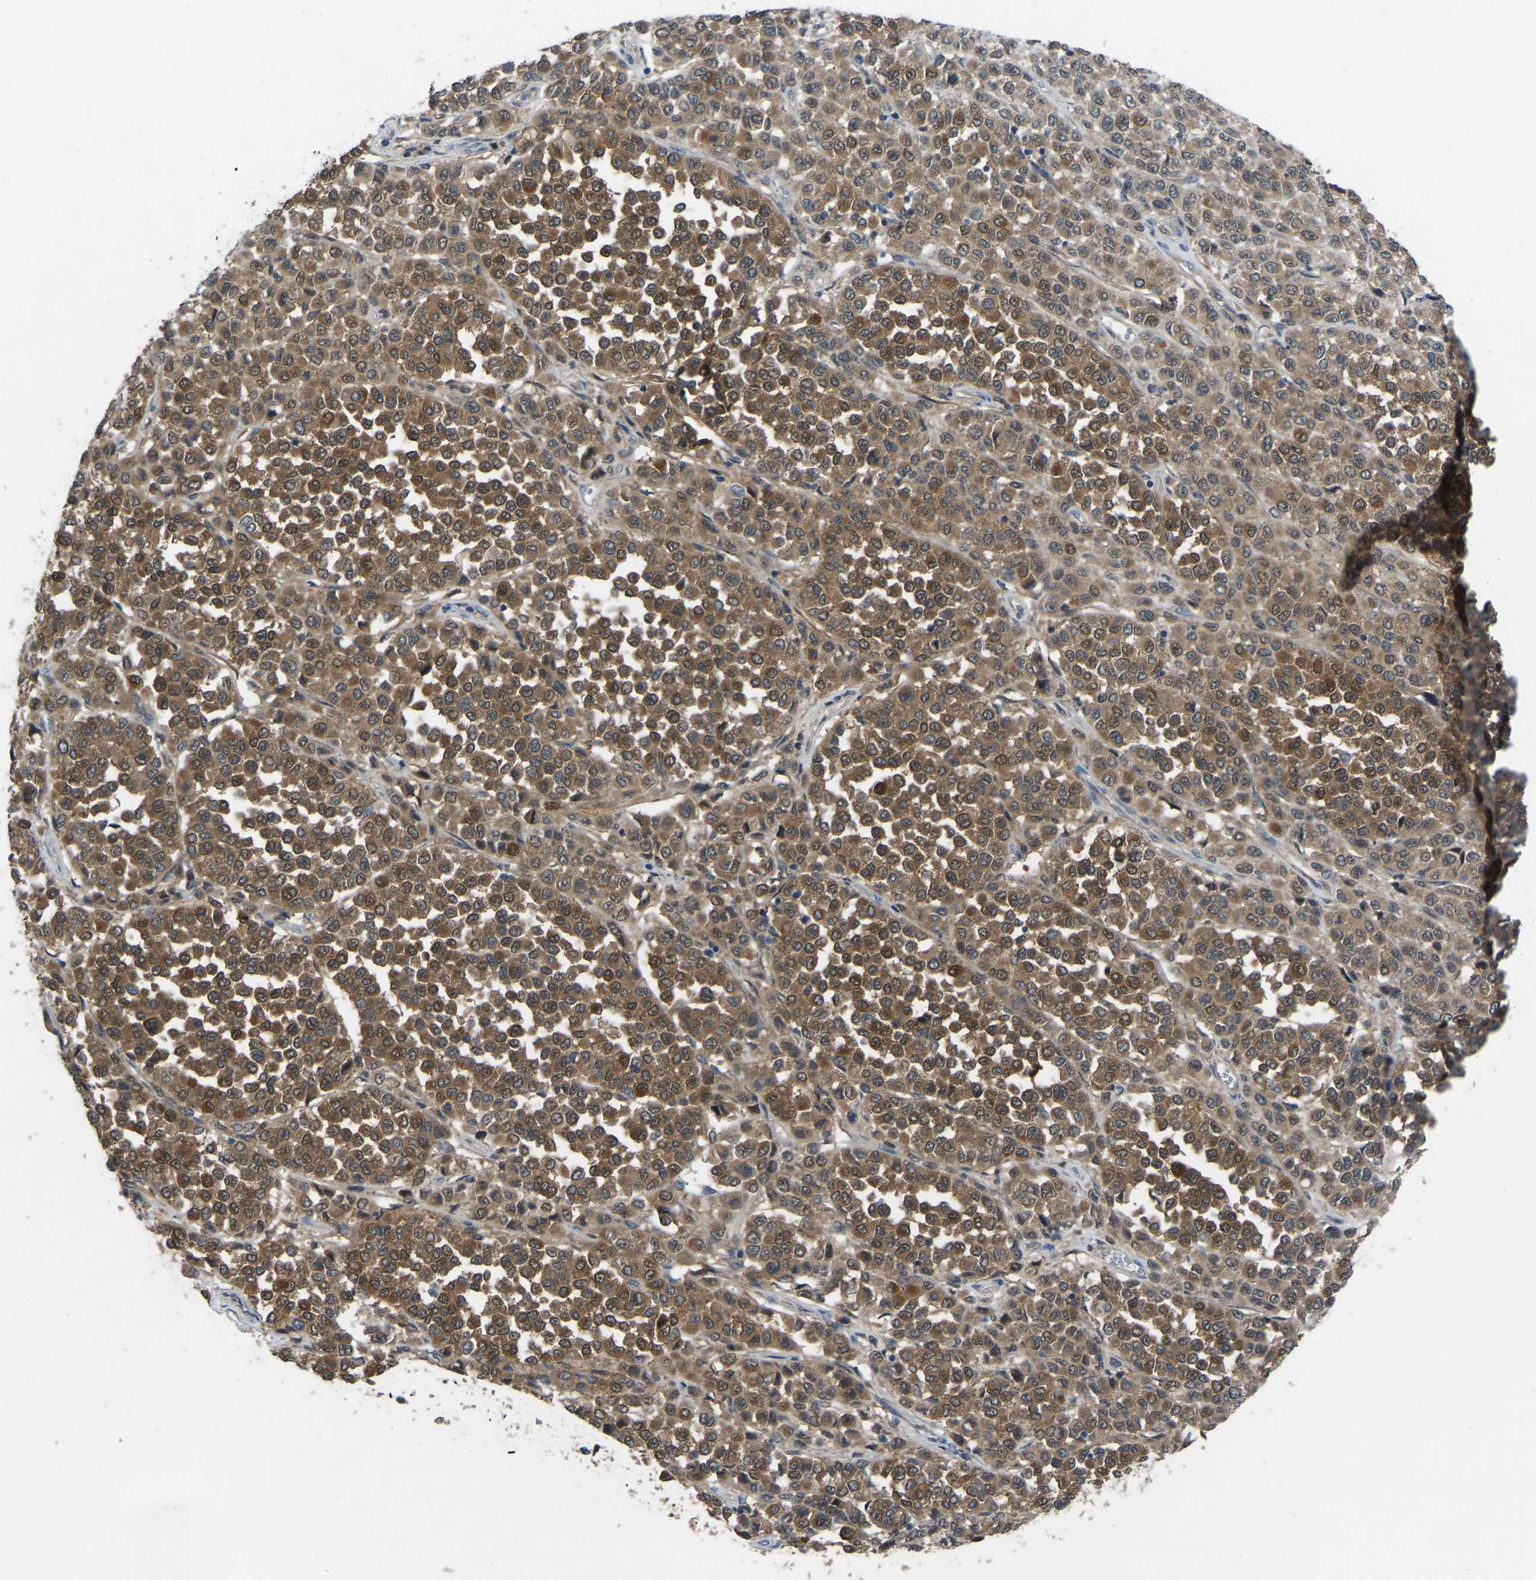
{"staining": {"intensity": "moderate", "quantity": ">75%", "location": "cytoplasmic/membranous"}, "tissue": "melanoma", "cell_type": "Tumor cells", "image_type": "cancer", "snomed": [{"axis": "morphology", "description": "Malignant melanoma, Metastatic site"}, {"axis": "topography", "description": "Pancreas"}], "caption": "Protein staining shows moderate cytoplasmic/membranous expression in about >75% of tumor cells in malignant melanoma (metastatic site). The staining is performed using DAB brown chromogen to label protein expression. The nuclei are counter-stained blue using hematoxylin.", "gene": "FHIT", "patient": {"sex": "female", "age": 30}}